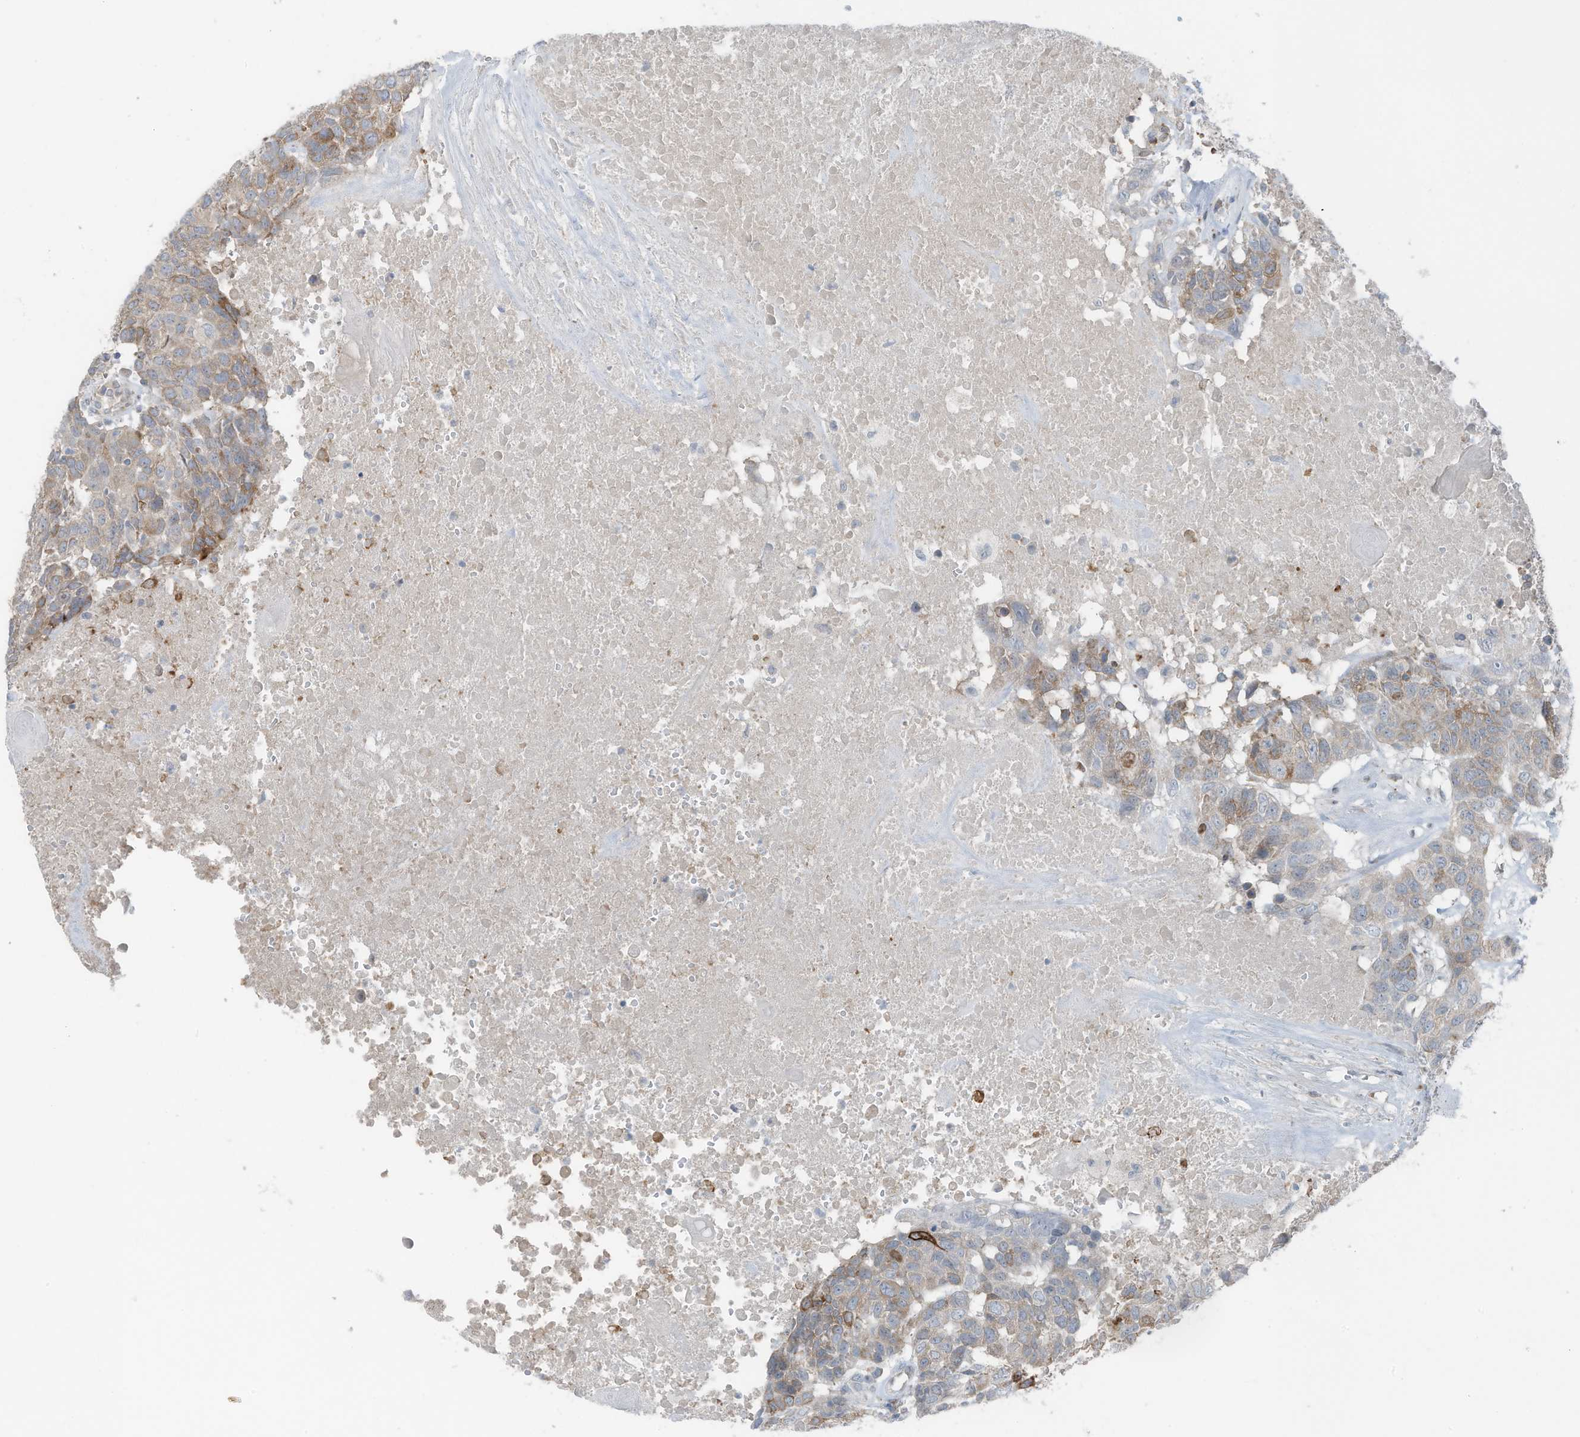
{"staining": {"intensity": "moderate", "quantity": "25%-75%", "location": "cytoplasmic/membranous"}, "tissue": "head and neck cancer", "cell_type": "Tumor cells", "image_type": "cancer", "snomed": [{"axis": "morphology", "description": "Squamous cell carcinoma, NOS"}, {"axis": "topography", "description": "Head-Neck"}], "caption": "DAB (3,3'-diaminobenzidine) immunohistochemical staining of human head and neck cancer exhibits moderate cytoplasmic/membranous protein expression in about 25%-75% of tumor cells.", "gene": "ARHGEF33", "patient": {"sex": "male", "age": 66}}